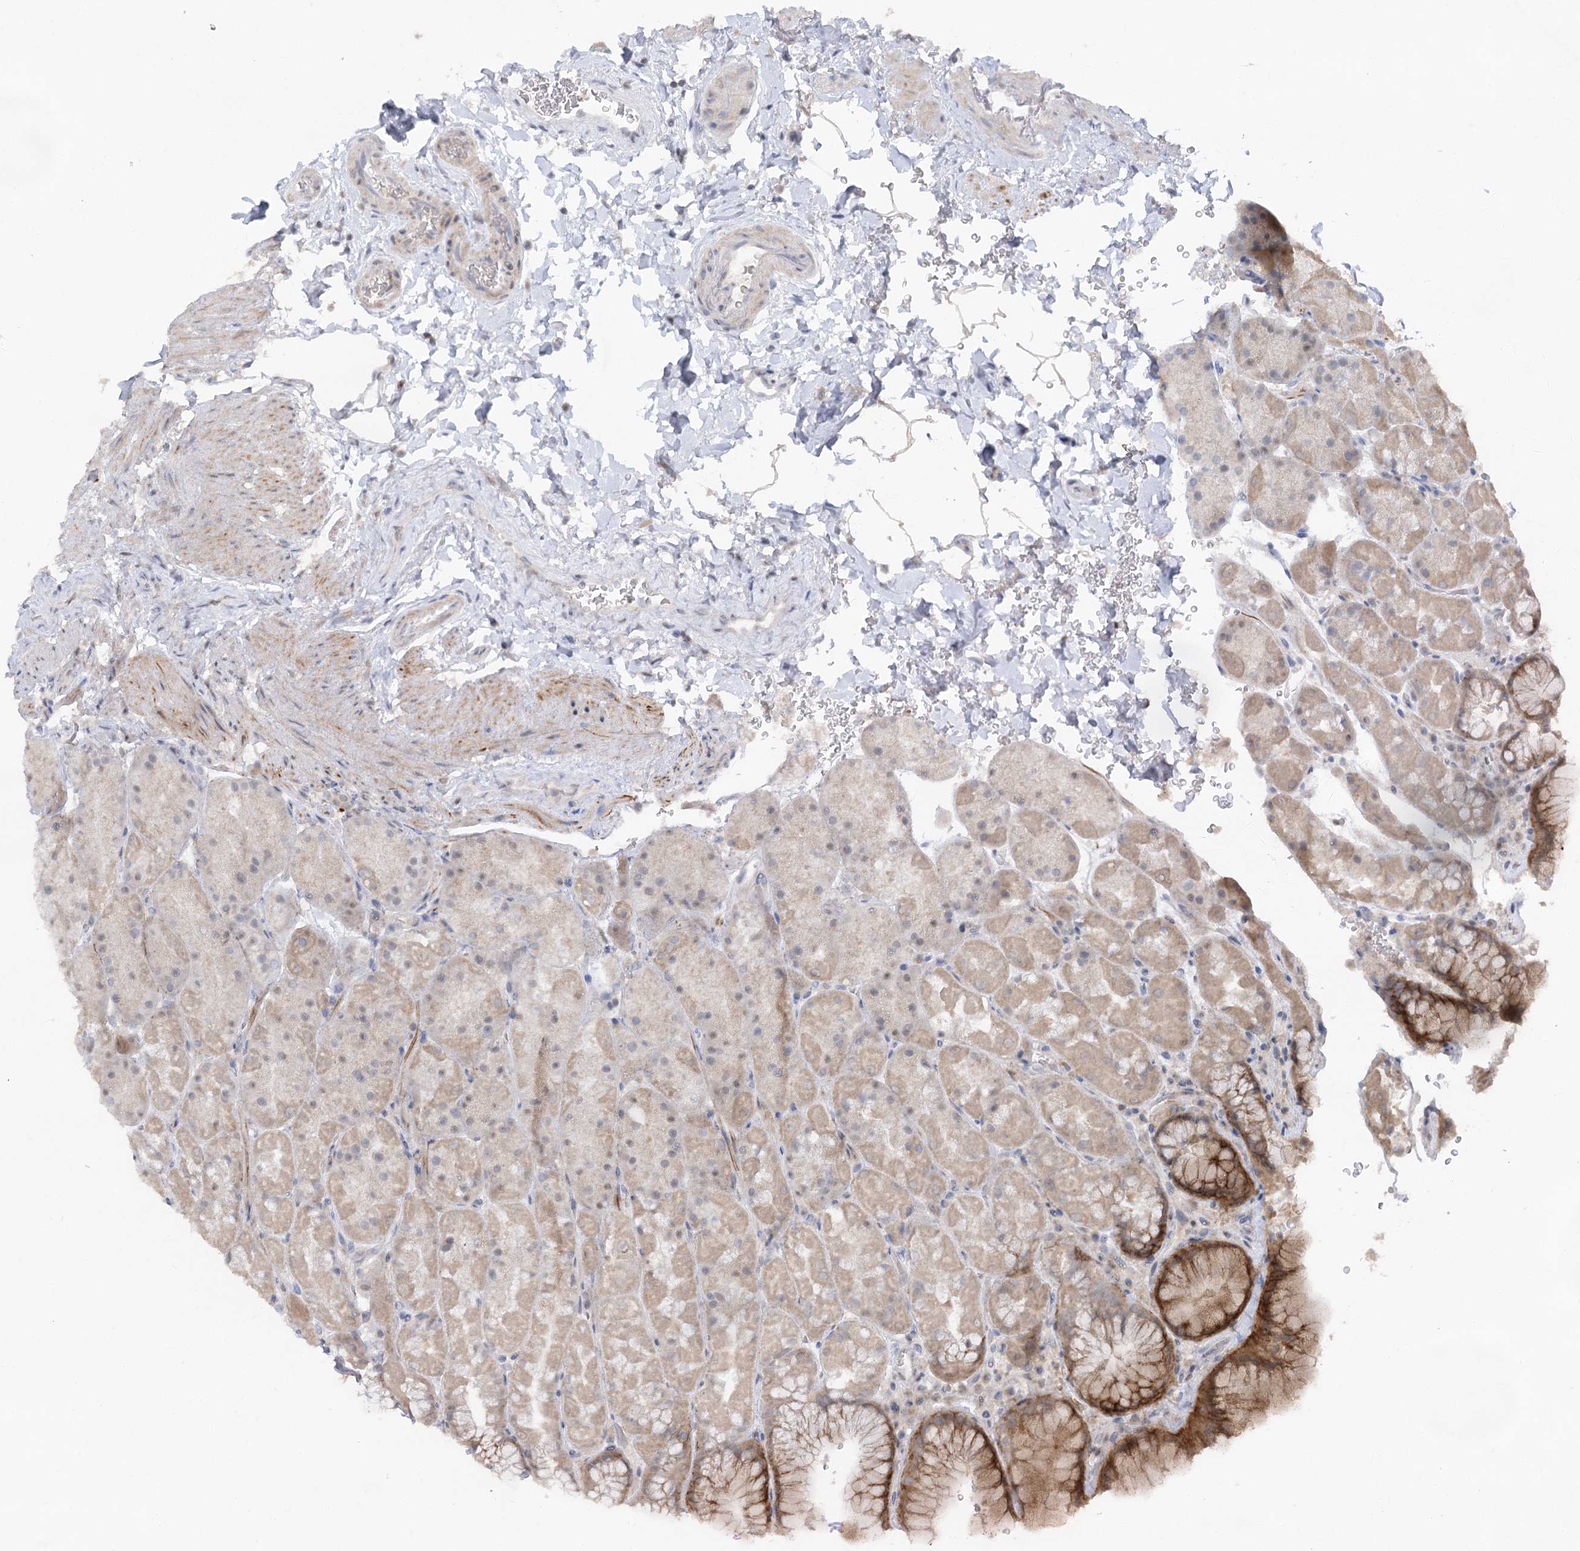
{"staining": {"intensity": "strong", "quantity": "25%-75%", "location": "cytoplasmic/membranous"}, "tissue": "stomach", "cell_type": "Glandular cells", "image_type": "normal", "snomed": [{"axis": "morphology", "description": "Normal tissue, NOS"}, {"axis": "topography", "description": "Stomach, upper"}, {"axis": "topography", "description": "Stomach, lower"}], "caption": "Immunohistochemical staining of benign human stomach demonstrates strong cytoplasmic/membranous protein staining in about 25%-75% of glandular cells.", "gene": "TRAF3IP1", "patient": {"sex": "male", "age": 67}}